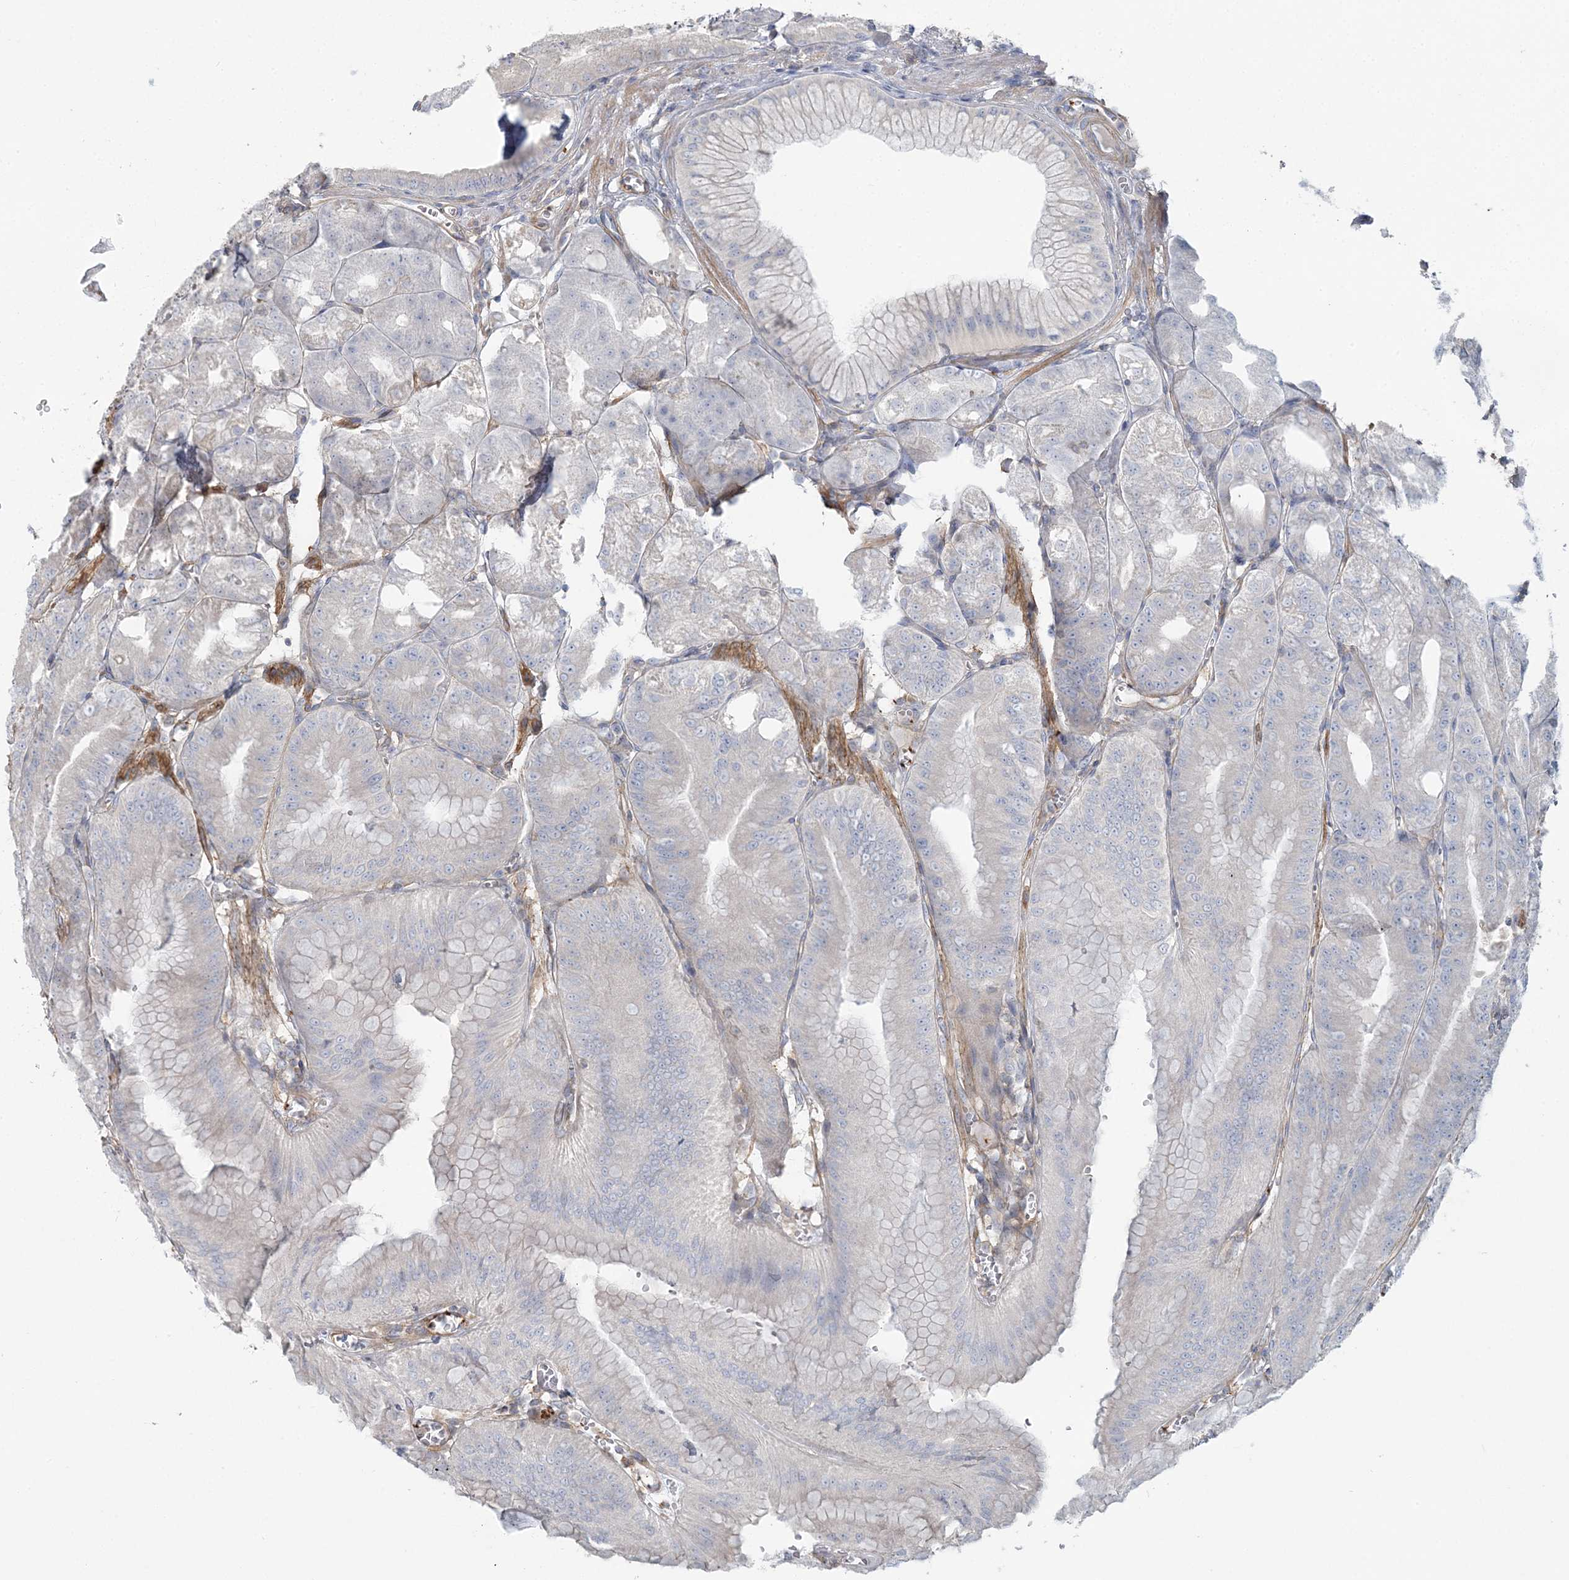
{"staining": {"intensity": "weak", "quantity": "<25%", "location": "cytoplasmic/membranous"}, "tissue": "stomach", "cell_type": "Glandular cells", "image_type": "normal", "snomed": [{"axis": "morphology", "description": "Normal tissue, NOS"}, {"axis": "topography", "description": "Stomach, upper"}, {"axis": "topography", "description": "Stomach, lower"}], "caption": "Immunohistochemistry (IHC) photomicrograph of normal stomach: human stomach stained with DAB (3,3'-diaminobenzidine) displays no significant protein expression in glandular cells.", "gene": "CUEDC2", "patient": {"sex": "male", "age": 71}}